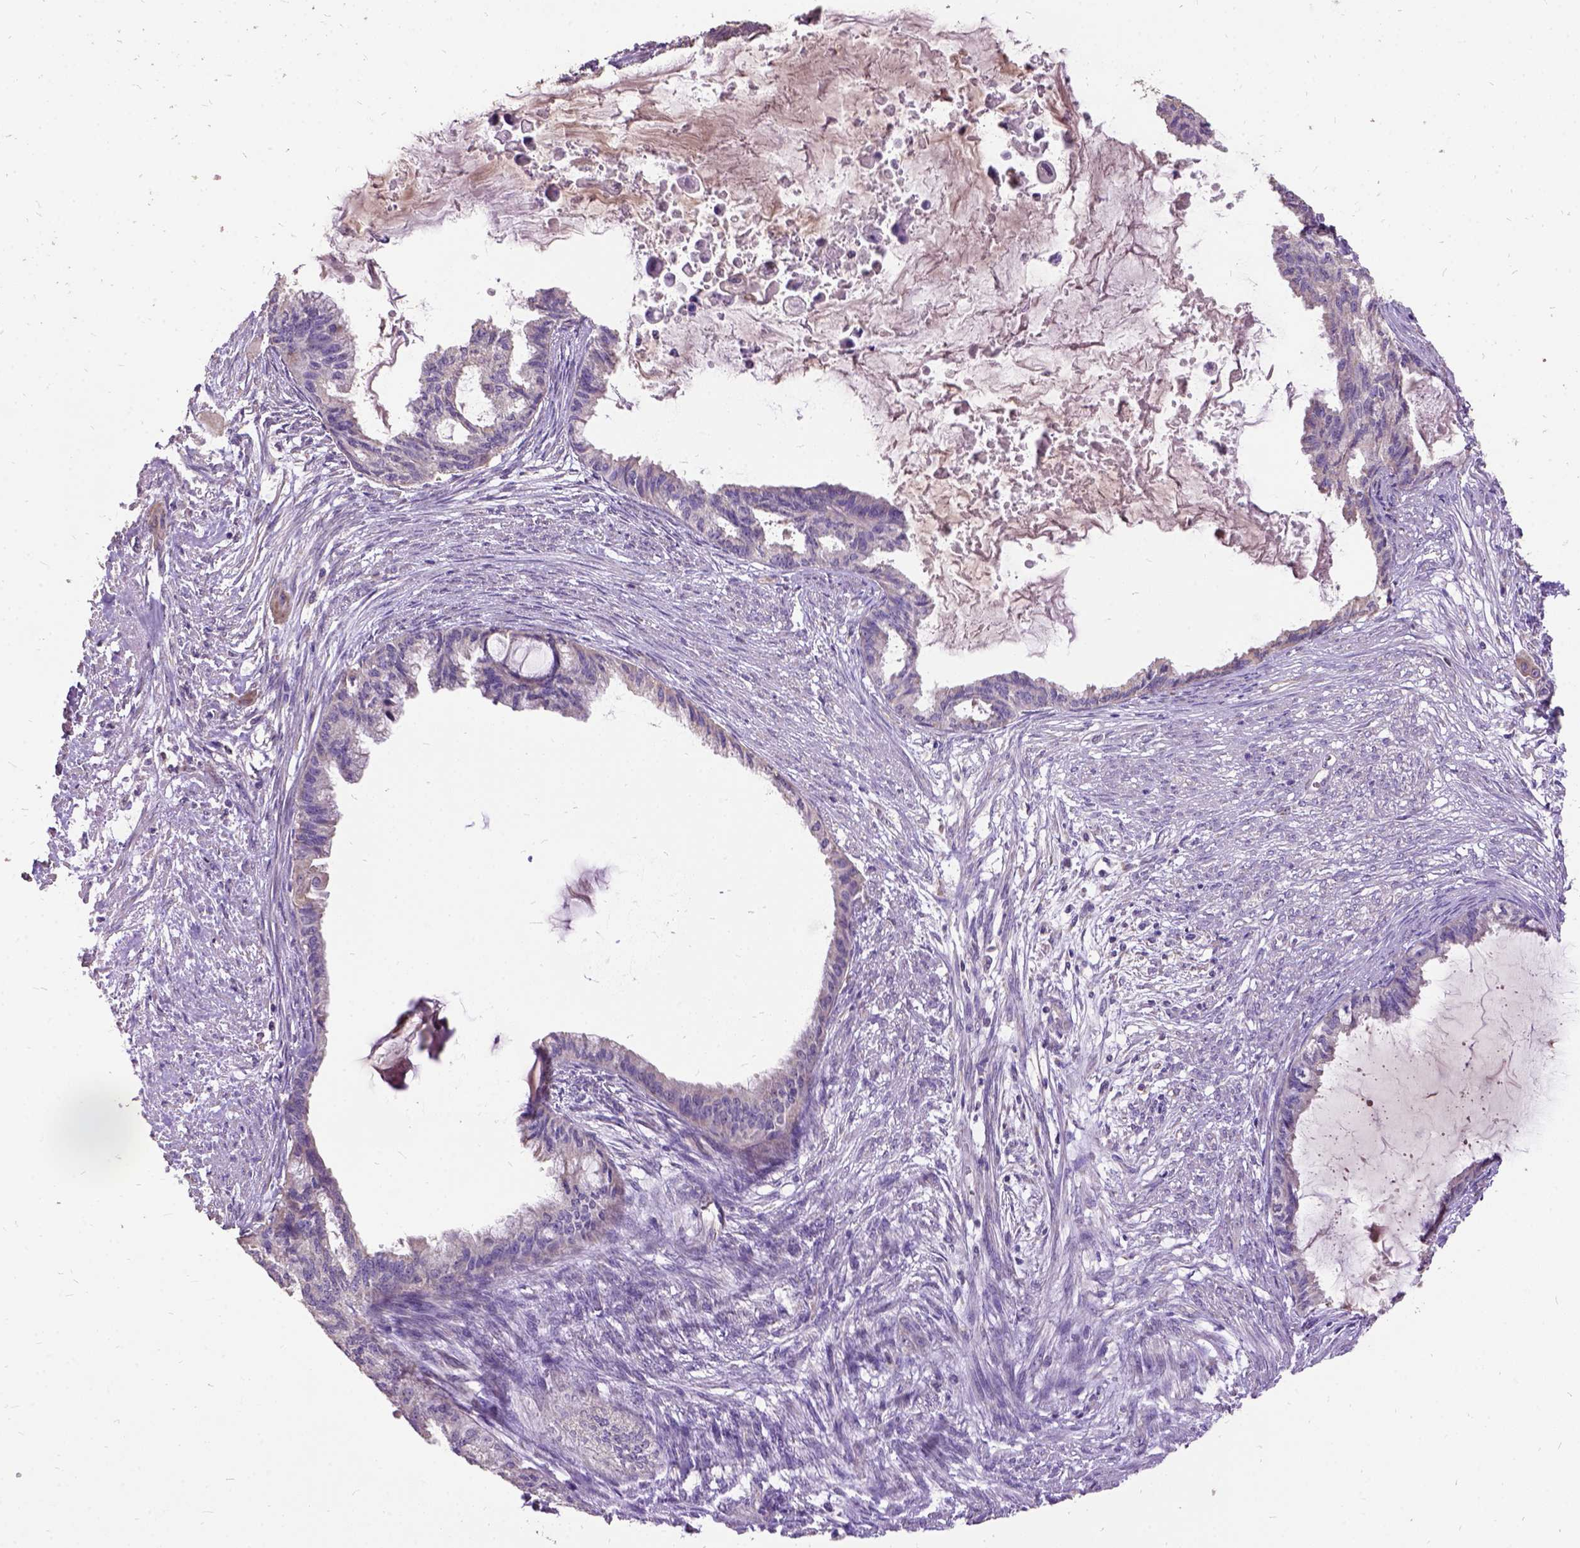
{"staining": {"intensity": "negative", "quantity": "none", "location": "none"}, "tissue": "endometrial cancer", "cell_type": "Tumor cells", "image_type": "cancer", "snomed": [{"axis": "morphology", "description": "Adenocarcinoma, NOS"}, {"axis": "topography", "description": "Endometrium"}], "caption": "There is no significant positivity in tumor cells of endometrial cancer.", "gene": "DQX1", "patient": {"sex": "female", "age": 86}}